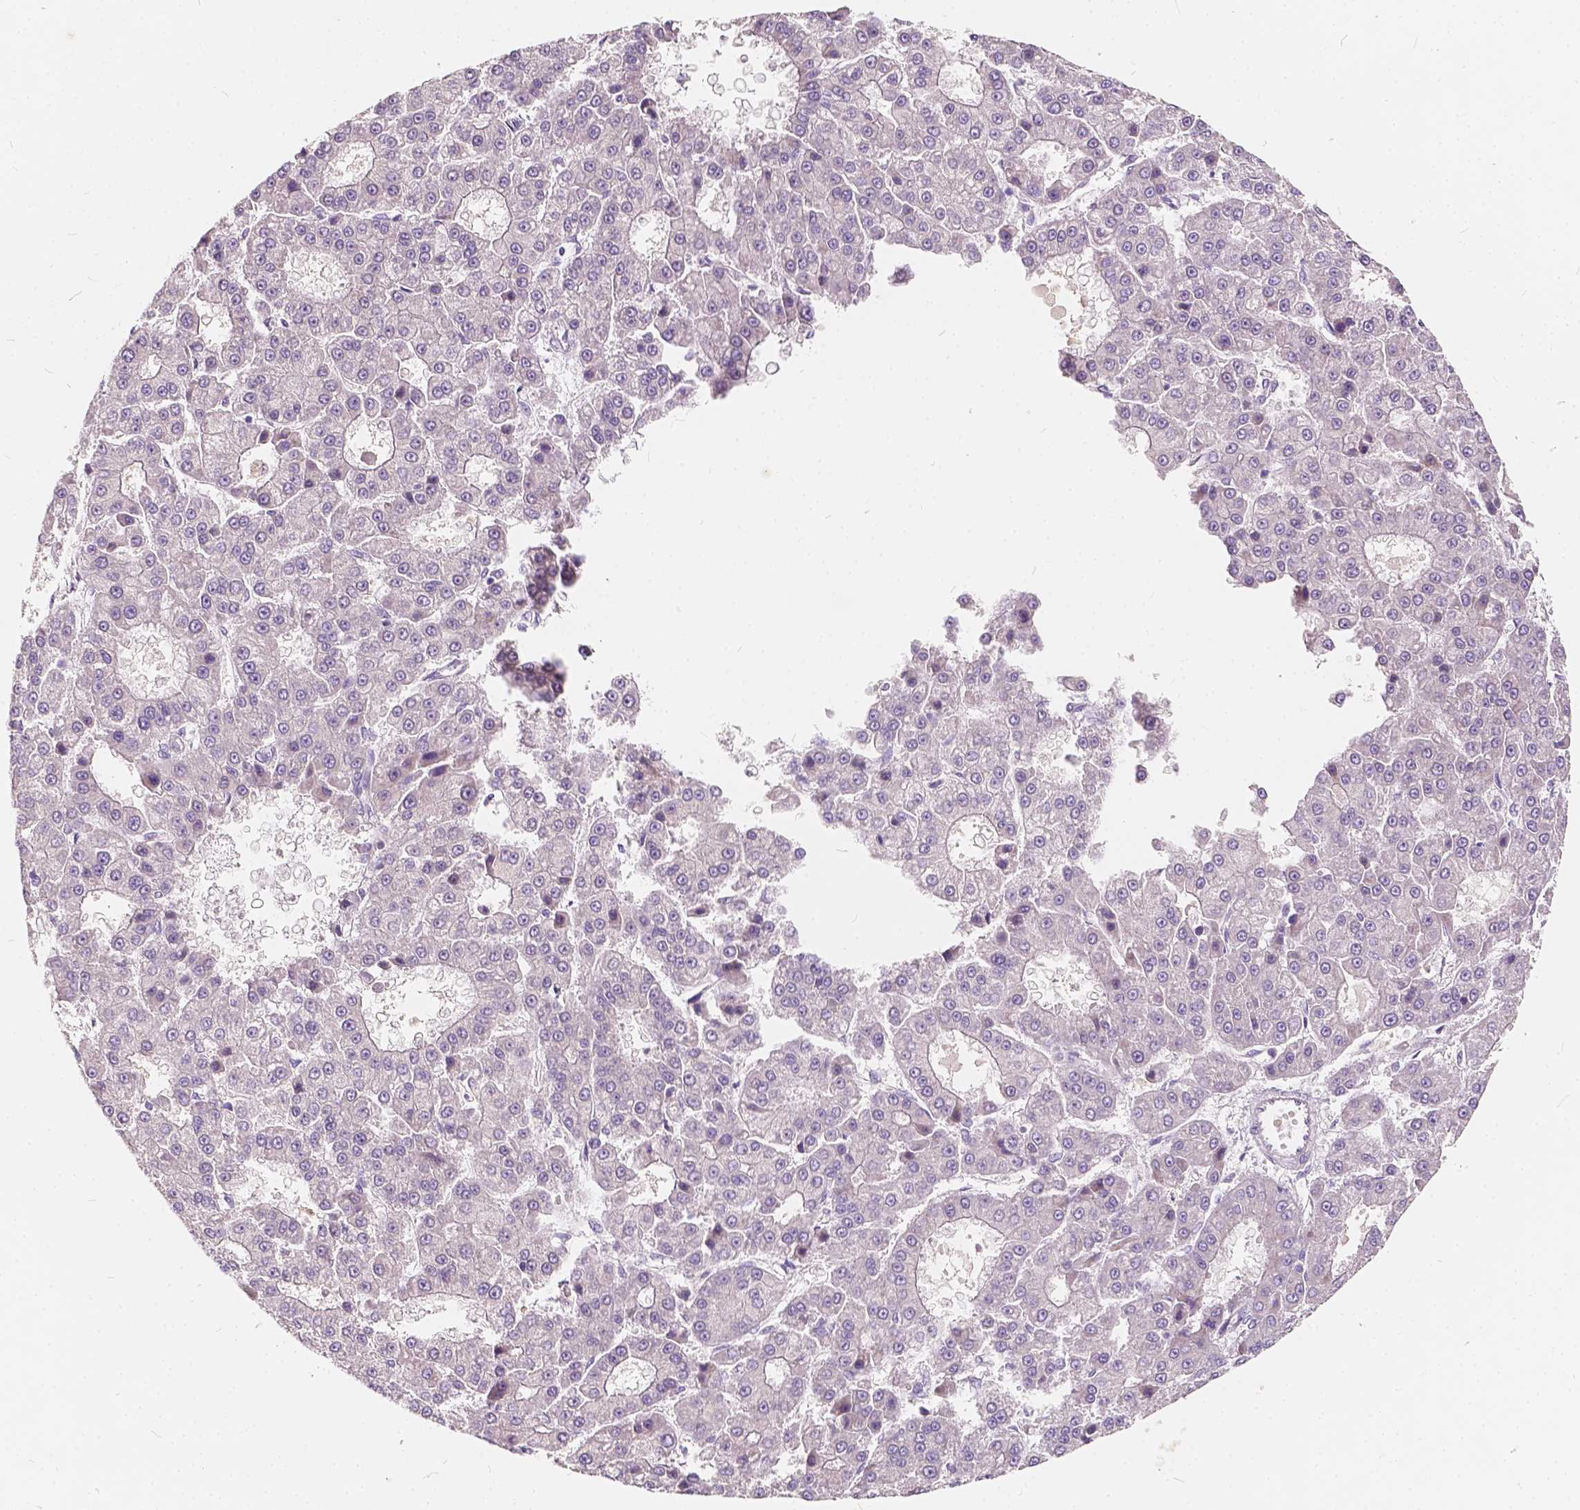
{"staining": {"intensity": "negative", "quantity": "none", "location": "none"}, "tissue": "liver cancer", "cell_type": "Tumor cells", "image_type": "cancer", "snomed": [{"axis": "morphology", "description": "Carcinoma, Hepatocellular, NOS"}, {"axis": "topography", "description": "Liver"}], "caption": "A photomicrograph of hepatocellular carcinoma (liver) stained for a protein reveals no brown staining in tumor cells. (DAB (3,3'-diaminobenzidine) immunohistochemistry visualized using brightfield microscopy, high magnification).", "gene": "SLC7A8", "patient": {"sex": "male", "age": 70}}